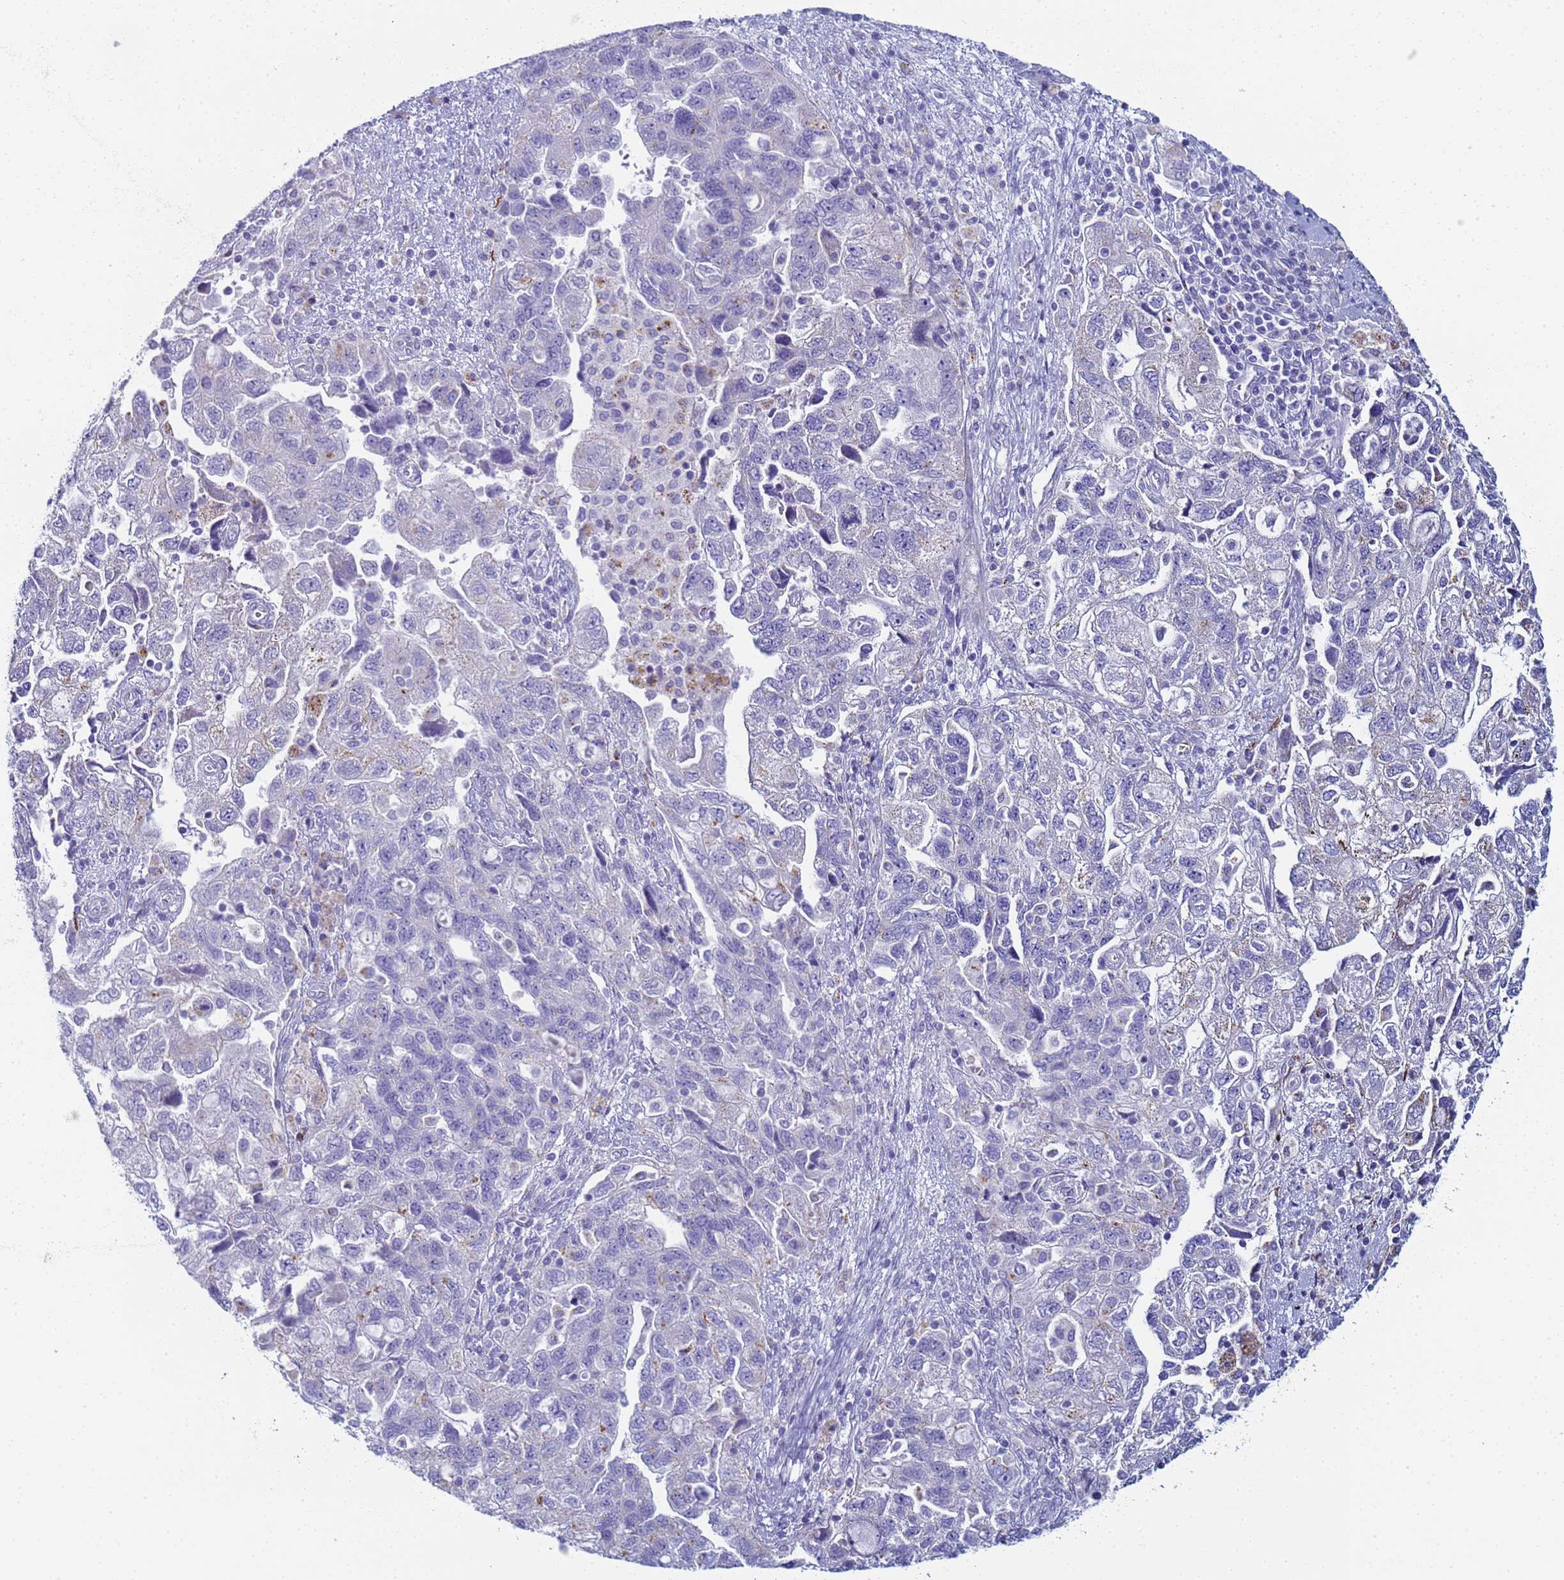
{"staining": {"intensity": "moderate", "quantity": "<25%", "location": "cytoplasmic/membranous"}, "tissue": "ovarian cancer", "cell_type": "Tumor cells", "image_type": "cancer", "snomed": [{"axis": "morphology", "description": "Carcinoma, NOS"}, {"axis": "morphology", "description": "Cystadenocarcinoma, serous, NOS"}, {"axis": "topography", "description": "Ovary"}], "caption": "There is low levels of moderate cytoplasmic/membranous positivity in tumor cells of ovarian cancer, as demonstrated by immunohistochemical staining (brown color).", "gene": "CR1", "patient": {"sex": "female", "age": 69}}